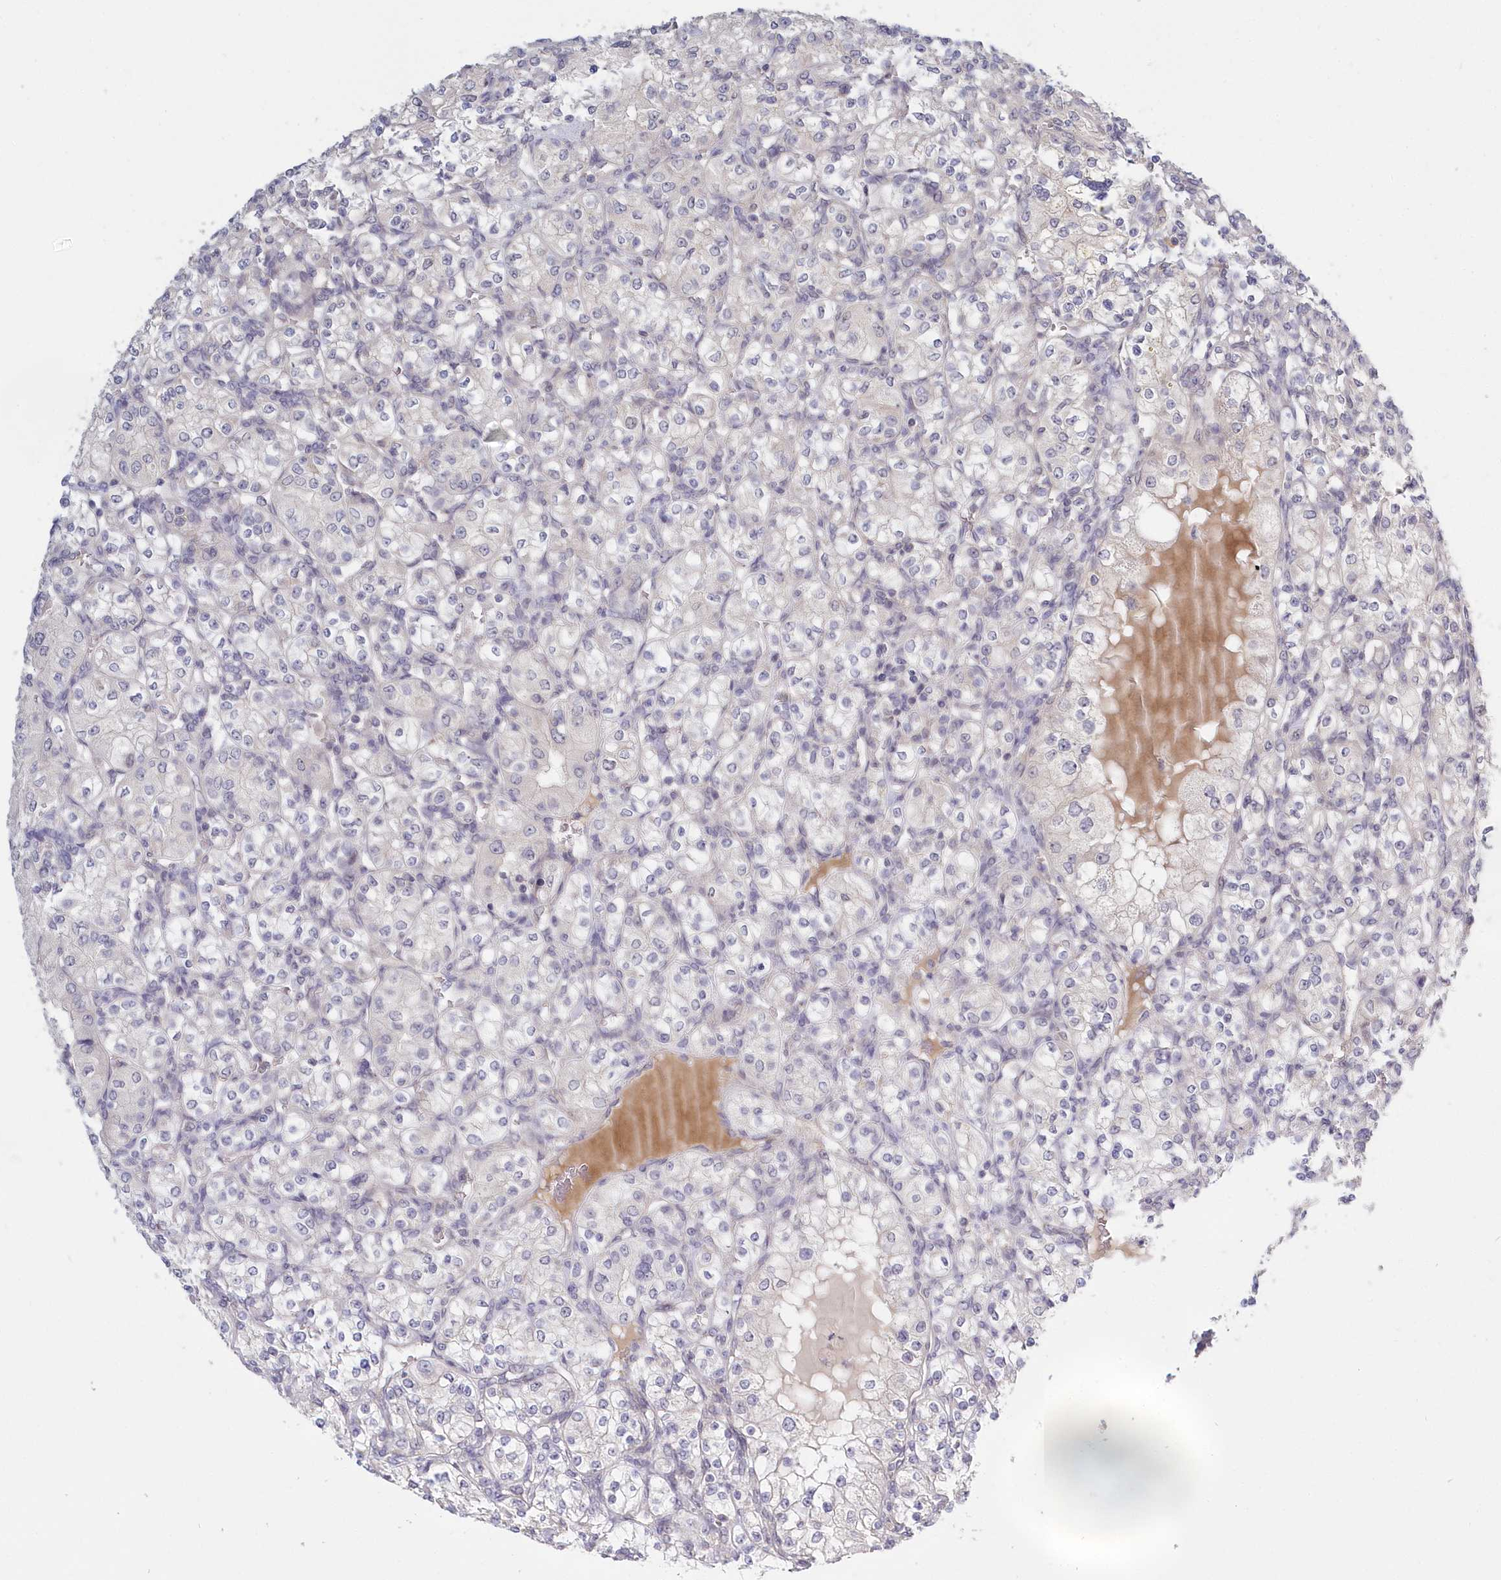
{"staining": {"intensity": "negative", "quantity": "none", "location": "none"}, "tissue": "renal cancer", "cell_type": "Tumor cells", "image_type": "cancer", "snomed": [{"axis": "morphology", "description": "Adenocarcinoma, NOS"}, {"axis": "topography", "description": "Kidney"}], "caption": "Immunohistochemistry (IHC) image of neoplastic tissue: renal cancer (adenocarcinoma) stained with DAB reveals no significant protein positivity in tumor cells.", "gene": "KATNA1", "patient": {"sex": "male", "age": 77}}